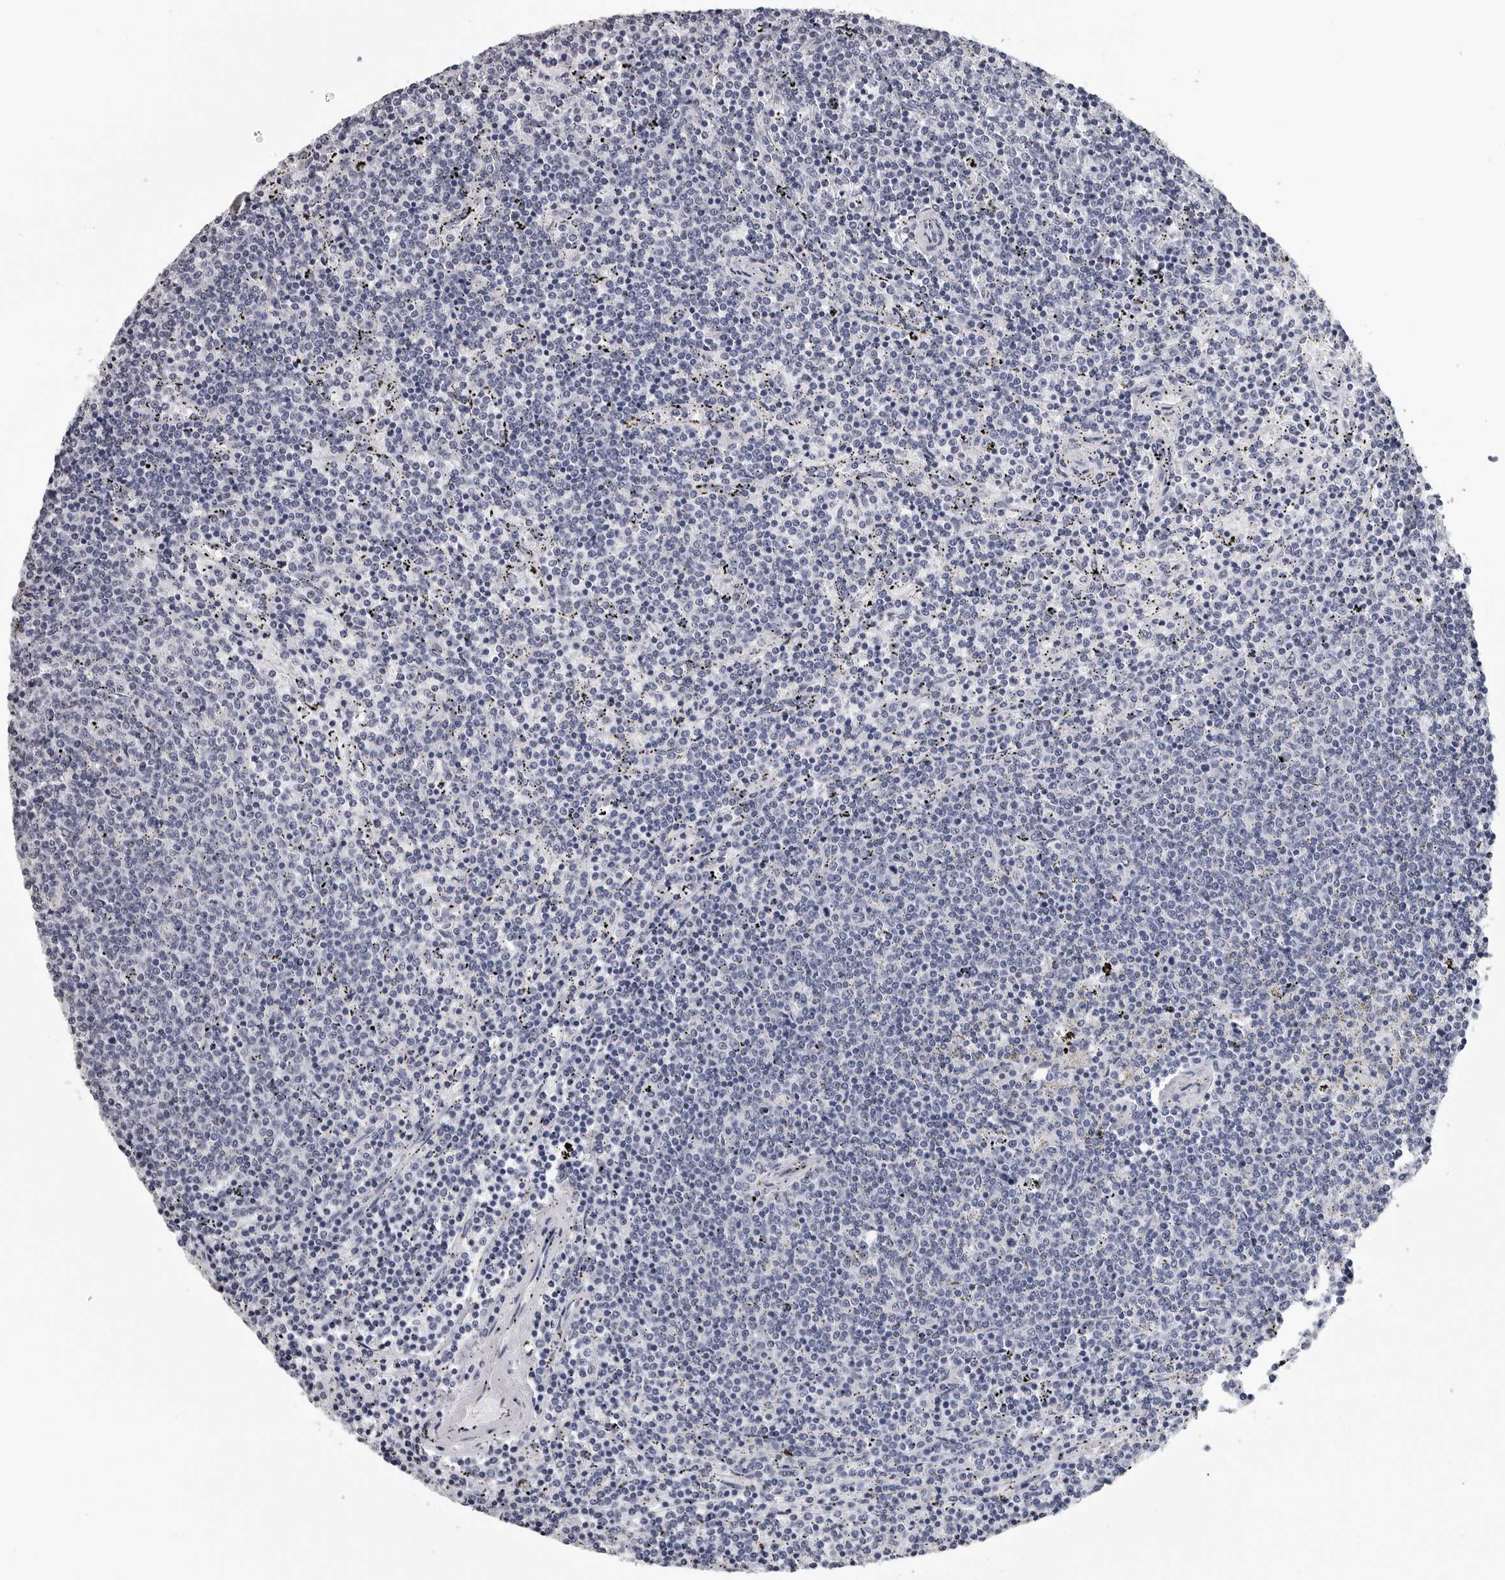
{"staining": {"intensity": "negative", "quantity": "none", "location": "none"}, "tissue": "lymphoma", "cell_type": "Tumor cells", "image_type": "cancer", "snomed": [{"axis": "morphology", "description": "Malignant lymphoma, non-Hodgkin's type, Low grade"}, {"axis": "topography", "description": "Spleen"}], "caption": "Tumor cells are negative for protein expression in human lymphoma. Brightfield microscopy of immunohistochemistry stained with DAB (3,3'-diaminobenzidine) (brown) and hematoxylin (blue), captured at high magnification.", "gene": "GNL2", "patient": {"sex": "female", "age": 50}}